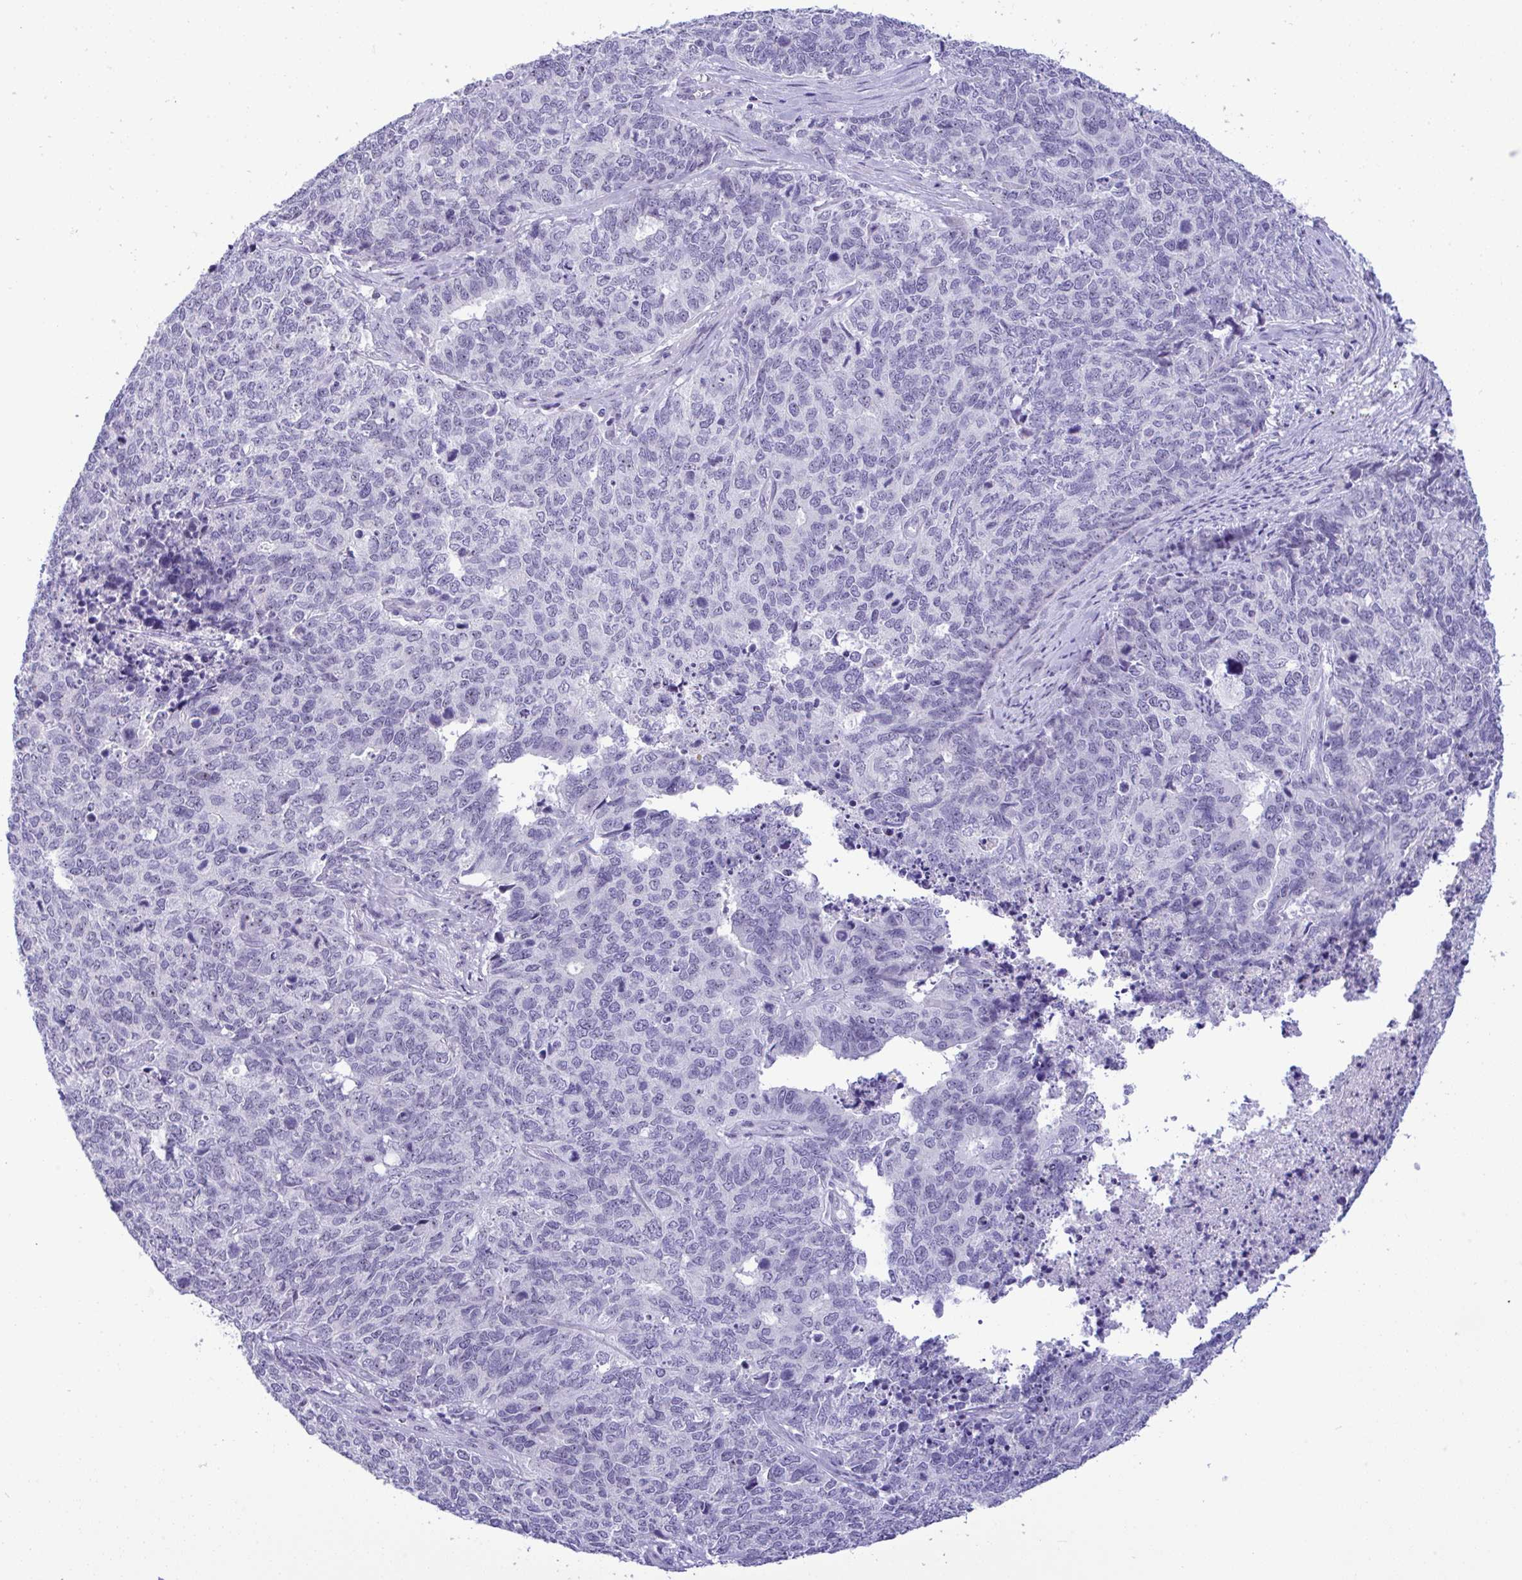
{"staining": {"intensity": "negative", "quantity": "none", "location": "none"}, "tissue": "cervical cancer", "cell_type": "Tumor cells", "image_type": "cancer", "snomed": [{"axis": "morphology", "description": "Adenocarcinoma, NOS"}, {"axis": "topography", "description": "Cervix"}], "caption": "Immunohistochemistry of cervical cancer (adenocarcinoma) demonstrates no expression in tumor cells. (DAB (3,3'-diaminobenzidine) immunohistochemistry (IHC) visualized using brightfield microscopy, high magnification).", "gene": "YBX2", "patient": {"sex": "female", "age": 63}}